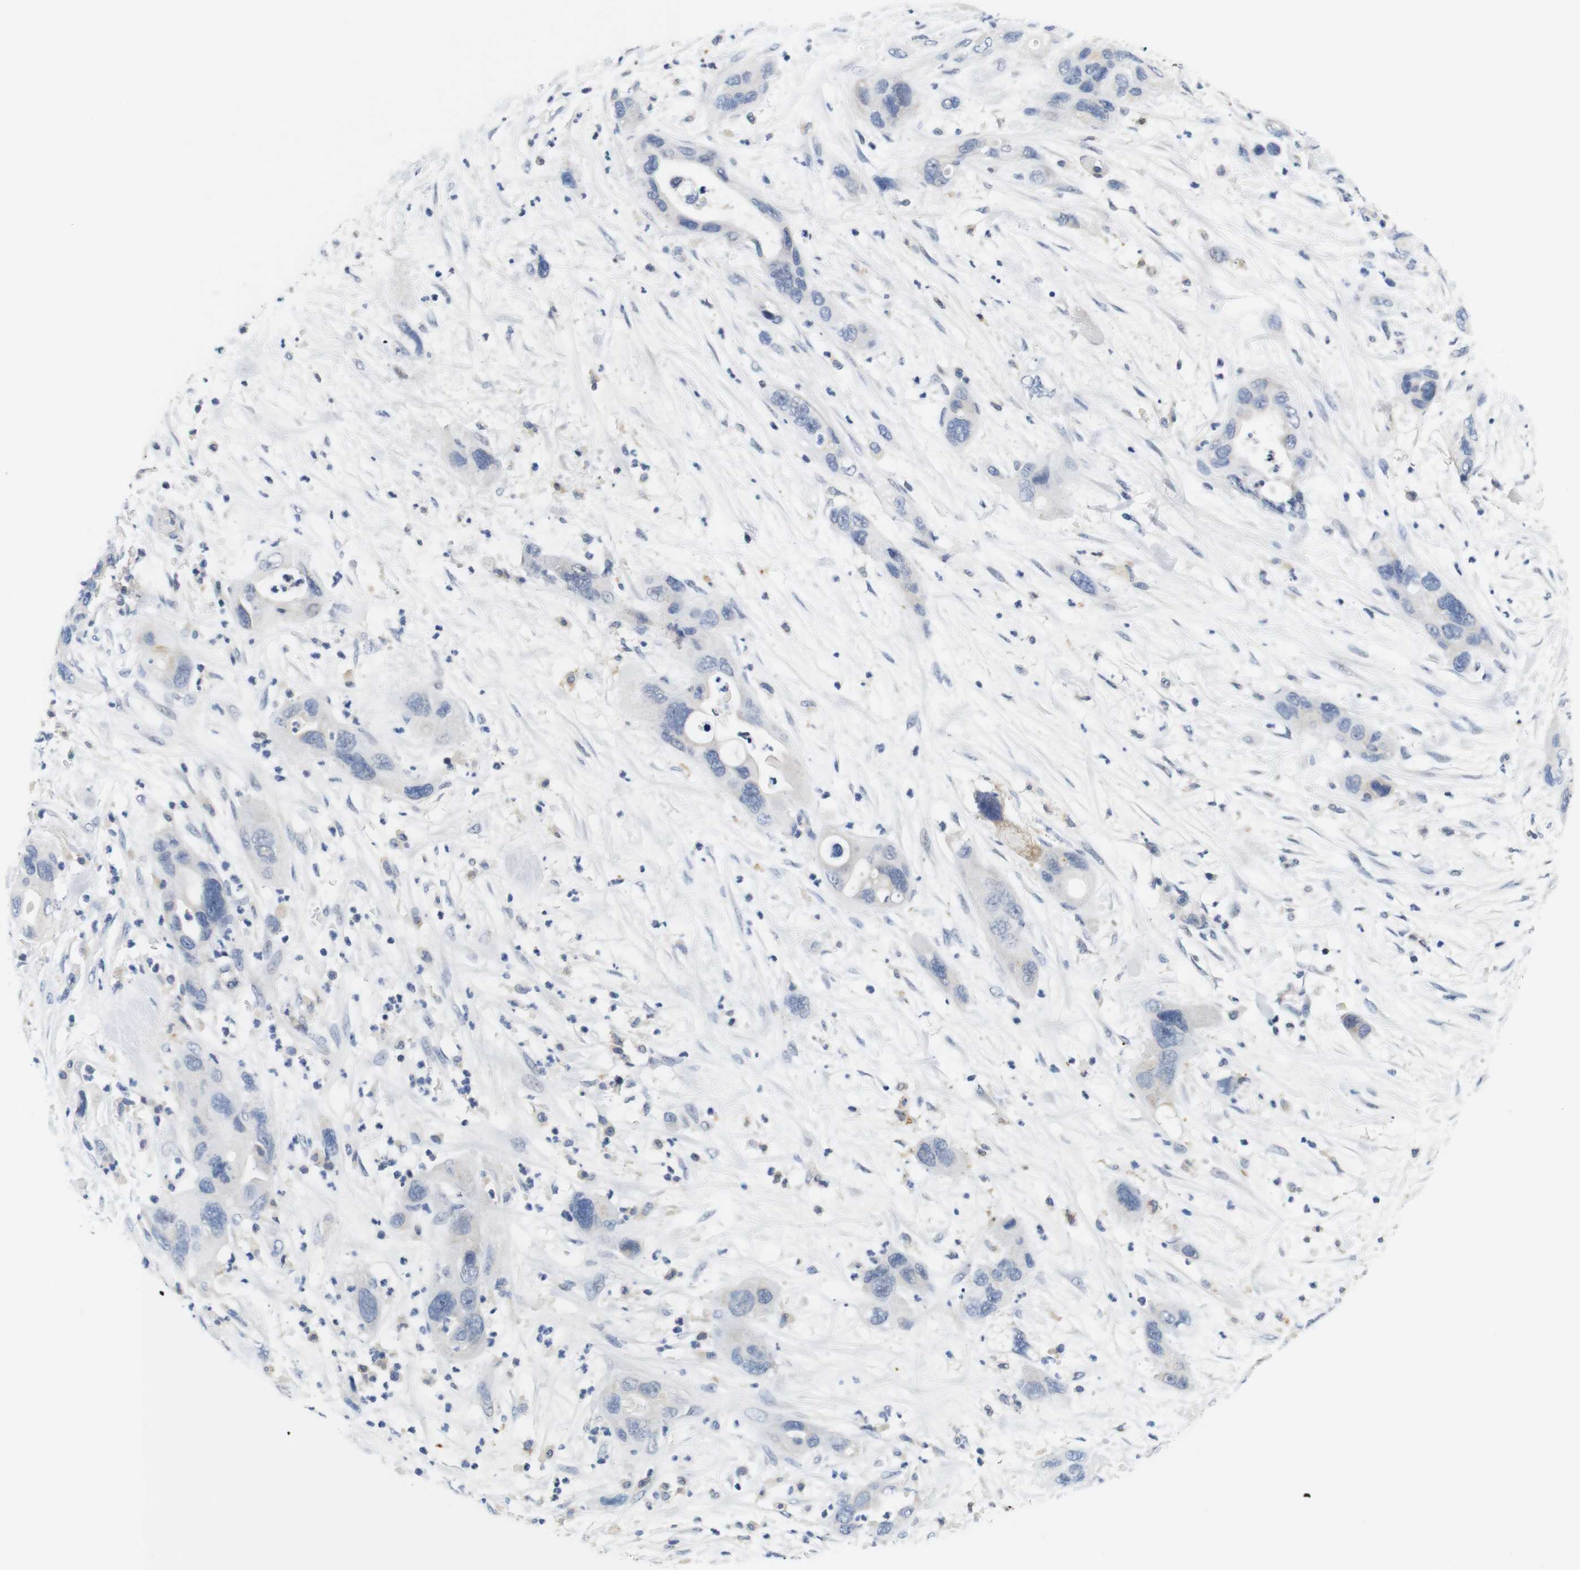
{"staining": {"intensity": "negative", "quantity": "none", "location": "none"}, "tissue": "pancreatic cancer", "cell_type": "Tumor cells", "image_type": "cancer", "snomed": [{"axis": "morphology", "description": "Adenocarcinoma, NOS"}, {"axis": "topography", "description": "Pancreas"}], "caption": "Immunohistochemistry (IHC) of pancreatic cancer shows no staining in tumor cells. (DAB IHC with hematoxylin counter stain).", "gene": "OTOF", "patient": {"sex": "female", "age": 71}}